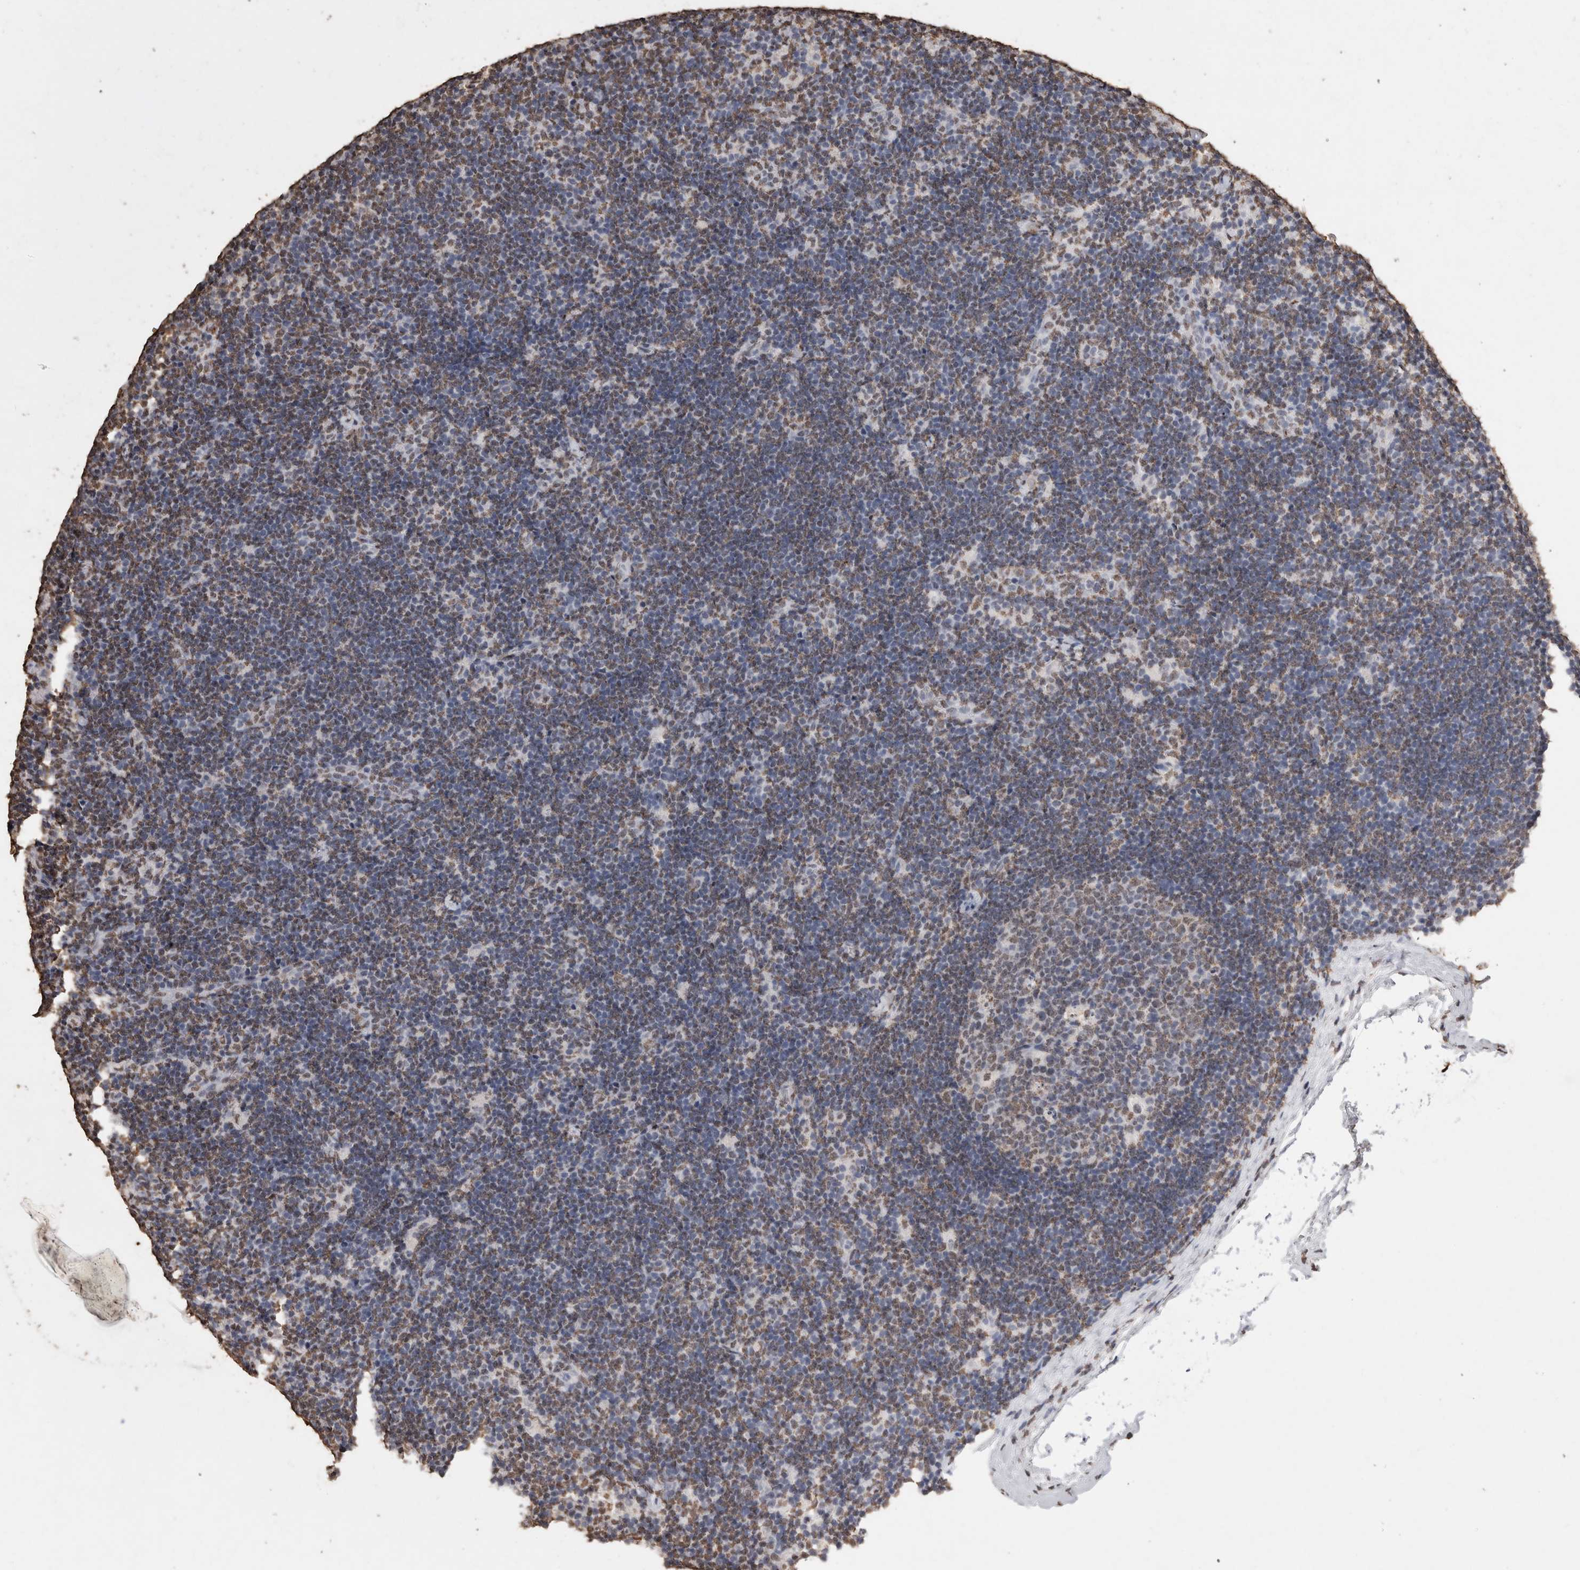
{"staining": {"intensity": "moderate", "quantity": "25%-75%", "location": "nuclear"}, "tissue": "lymph node", "cell_type": "Germinal center cells", "image_type": "normal", "snomed": [{"axis": "morphology", "description": "Normal tissue, NOS"}, {"axis": "topography", "description": "Lymph node"}], "caption": "Immunohistochemistry (IHC) staining of normal lymph node, which displays medium levels of moderate nuclear positivity in approximately 25%-75% of germinal center cells indicating moderate nuclear protein positivity. The staining was performed using DAB (3,3'-diaminobenzidine) (brown) for protein detection and nuclei were counterstained in hematoxylin (blue).", "gene": "NTHL1", "patient": {"sex": "female", "age": 22}}